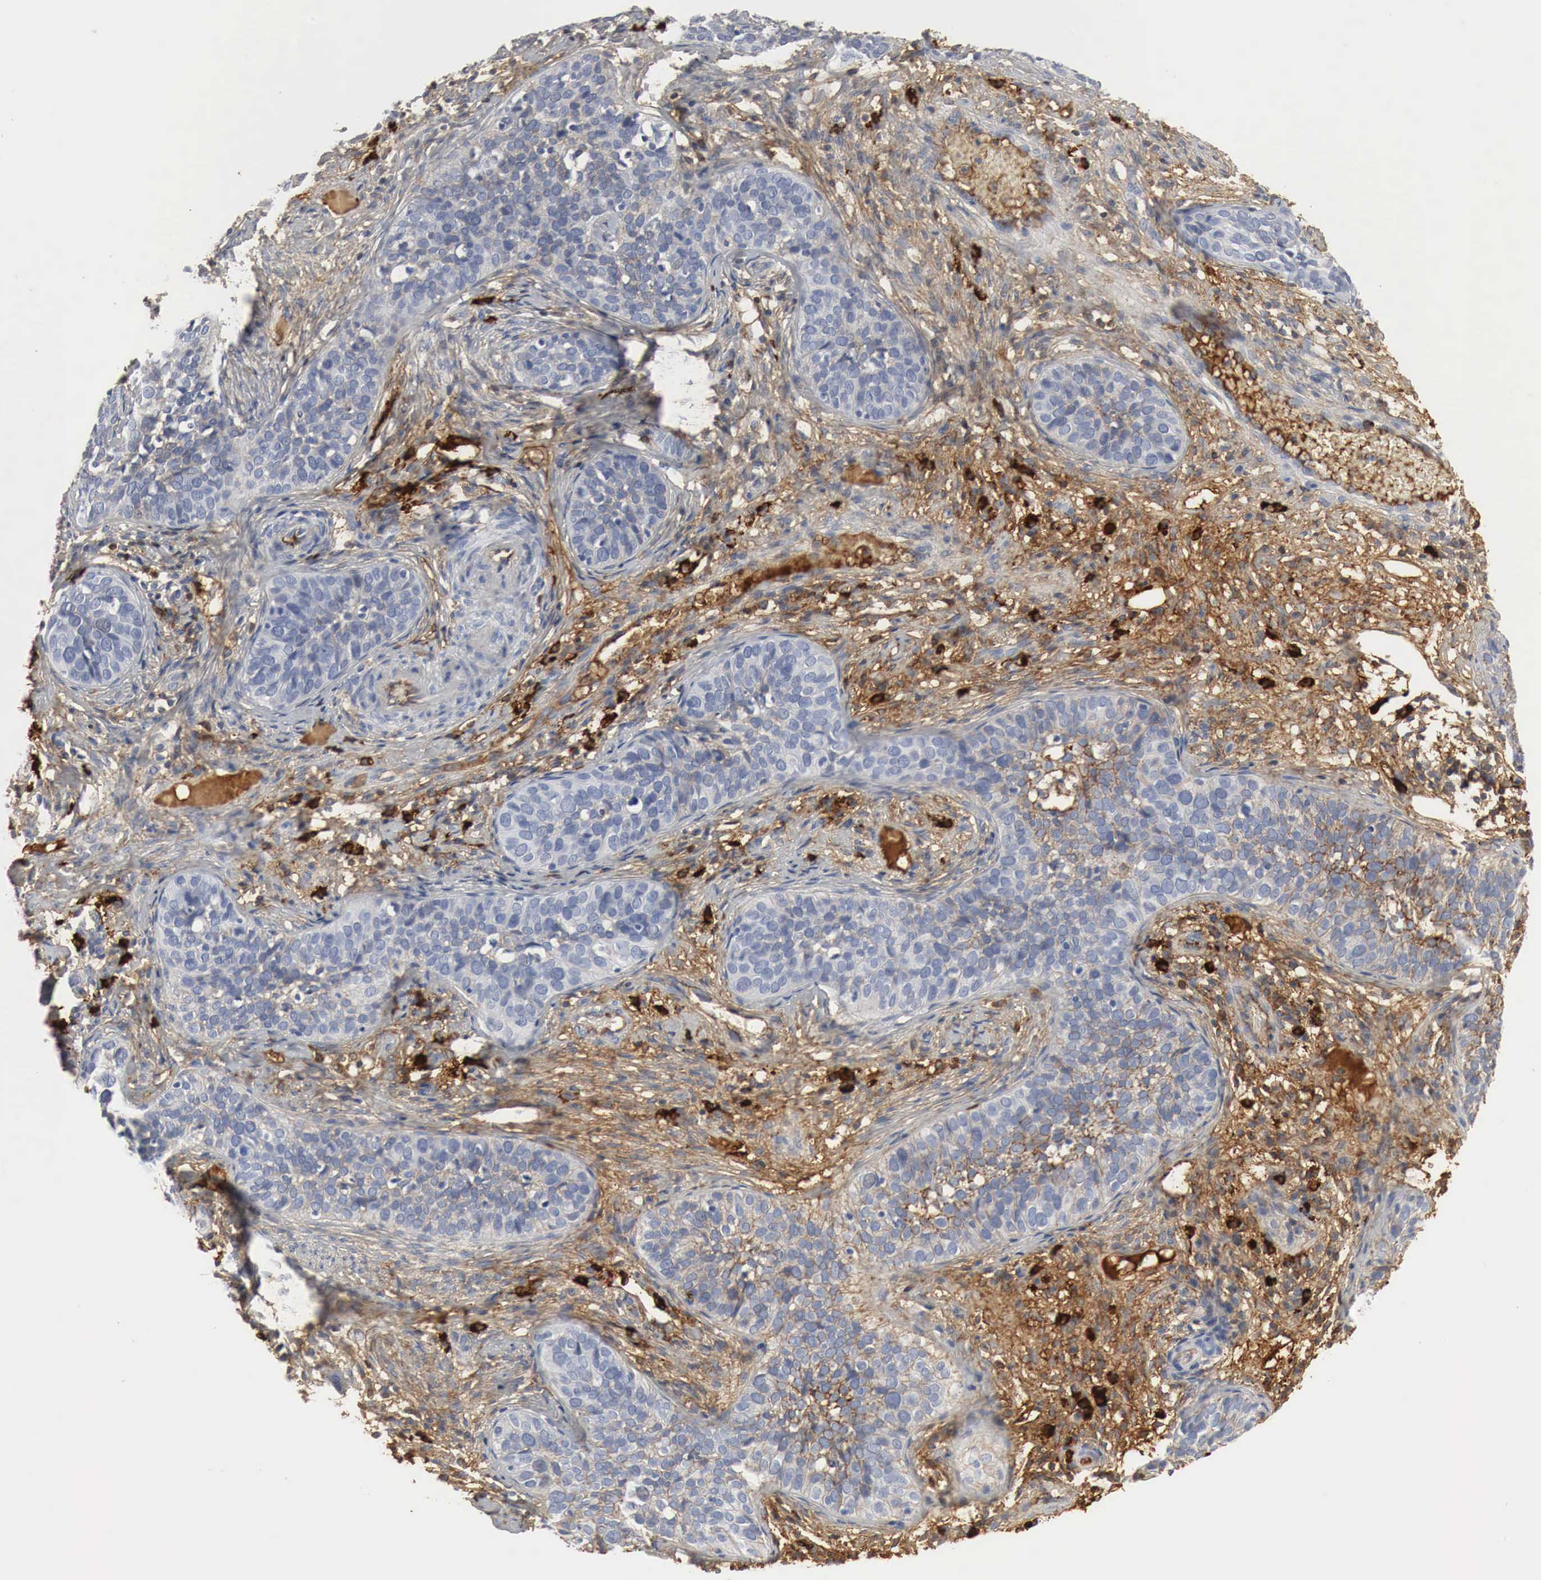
{"staining": {"intensity": "weak", "quantity": "<25%", "location": "cytoplasmic/membranous"}, "tissue": "cervical cancer", "cell_type": "Tumor cells", "image_type": "cancer", "snomed": [{"axis": "morphology", "description": "Squamous cell carcinoma, NOS"}, {"axis": "topography", "description": "Cervix"}], "caption": "Human squamous cell carcinoma (cervical) stained for a protein using immunohistochemistry (IHC) shows no positivity in tumor cells.", "gene": "IGLC3", "patient": {"sex": "female", "age": 31}}